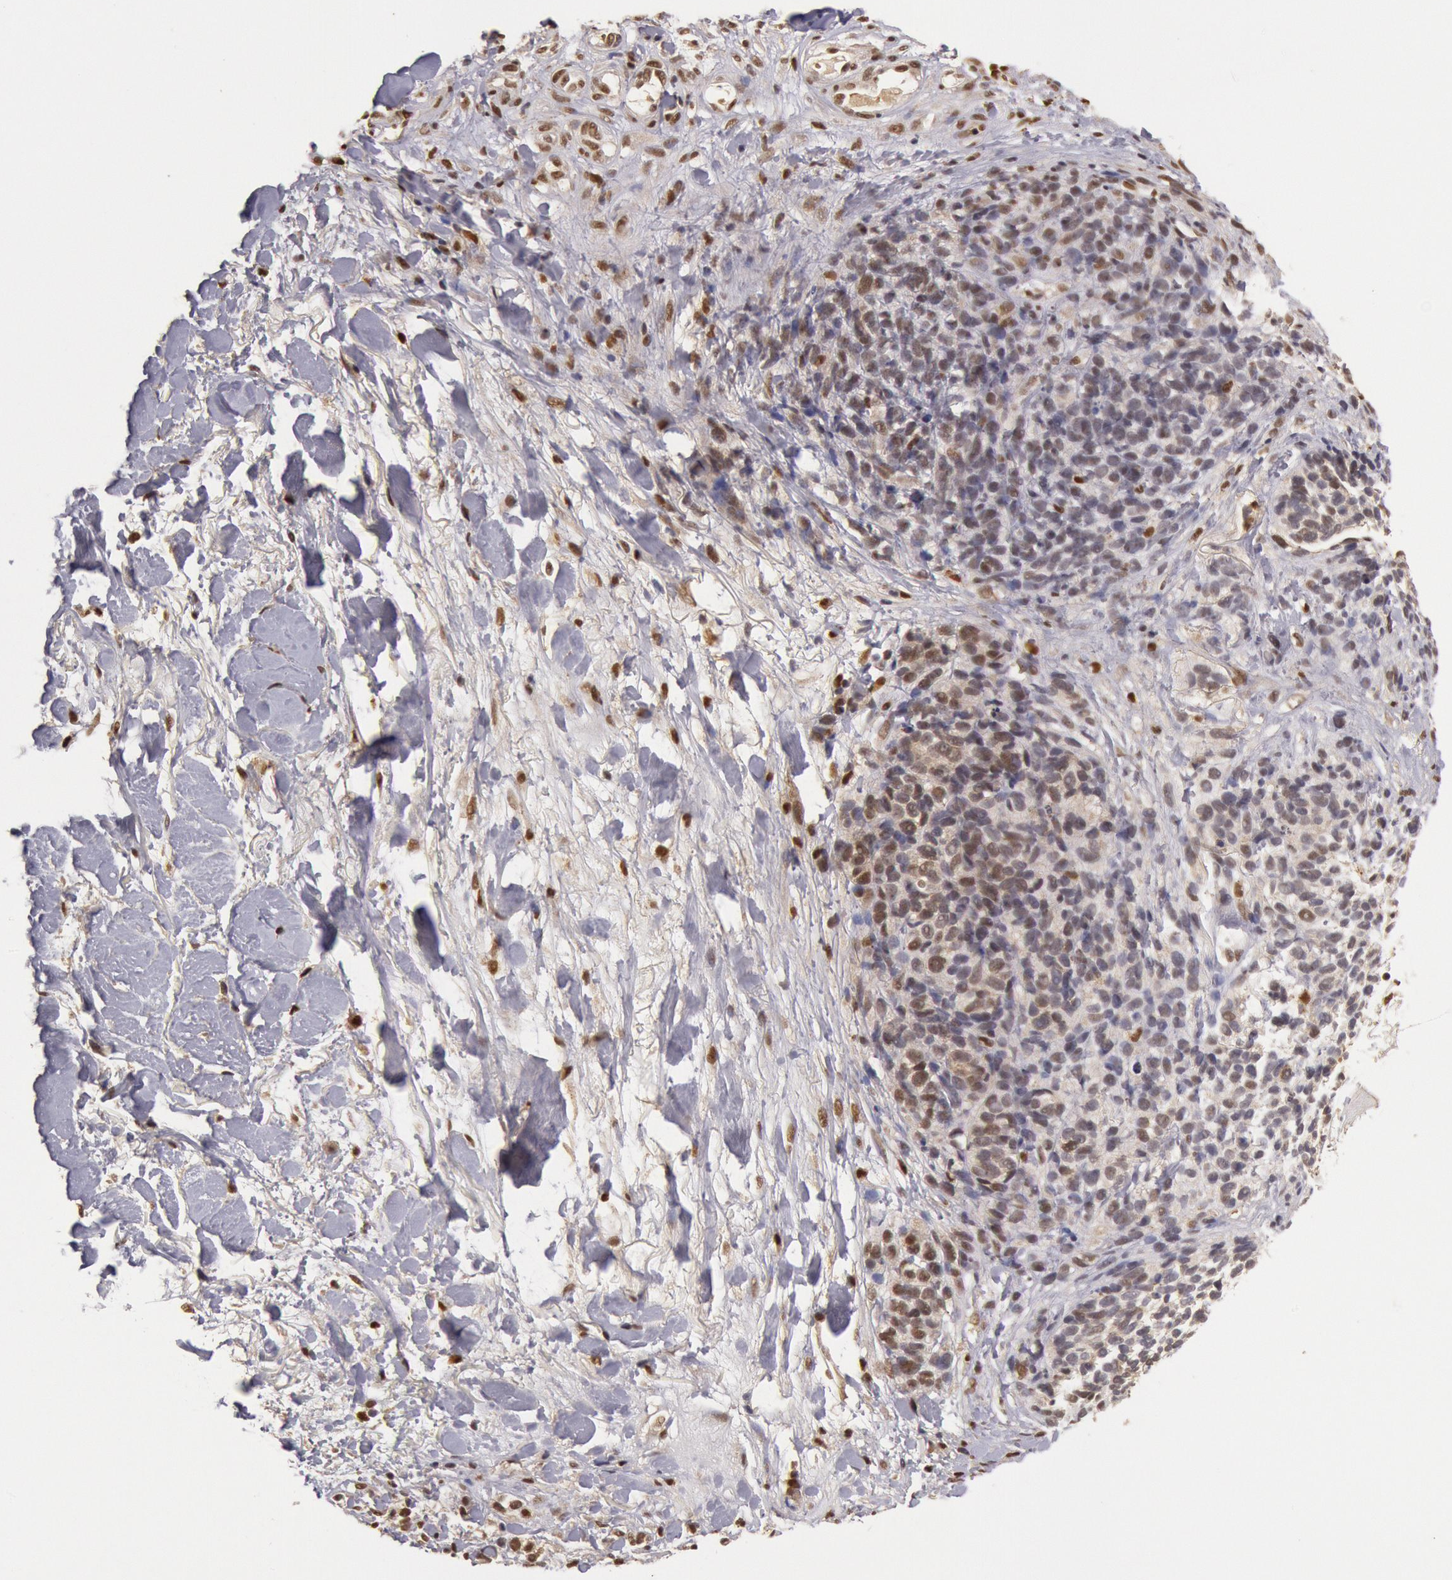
{"staining": {"intensity": "moderate", "quantity": "<25%", "location": "nuclear"}, "tissue": "melanoma", "cell_type": "Tumor cells", "image_type": "cancer", "snomed": [{"axis": "morphology", "description": "Malignant melanoma, NOS"}, {"axis": "topography", "description": "Skin"}], "caption": "Immunohistochemical staining of malignant melanoma reveals moderate nuclear protein positivity in about <25% of tumor cells.", "gene": "LIG4", "patient": {"sex": "female", "age": 85}}